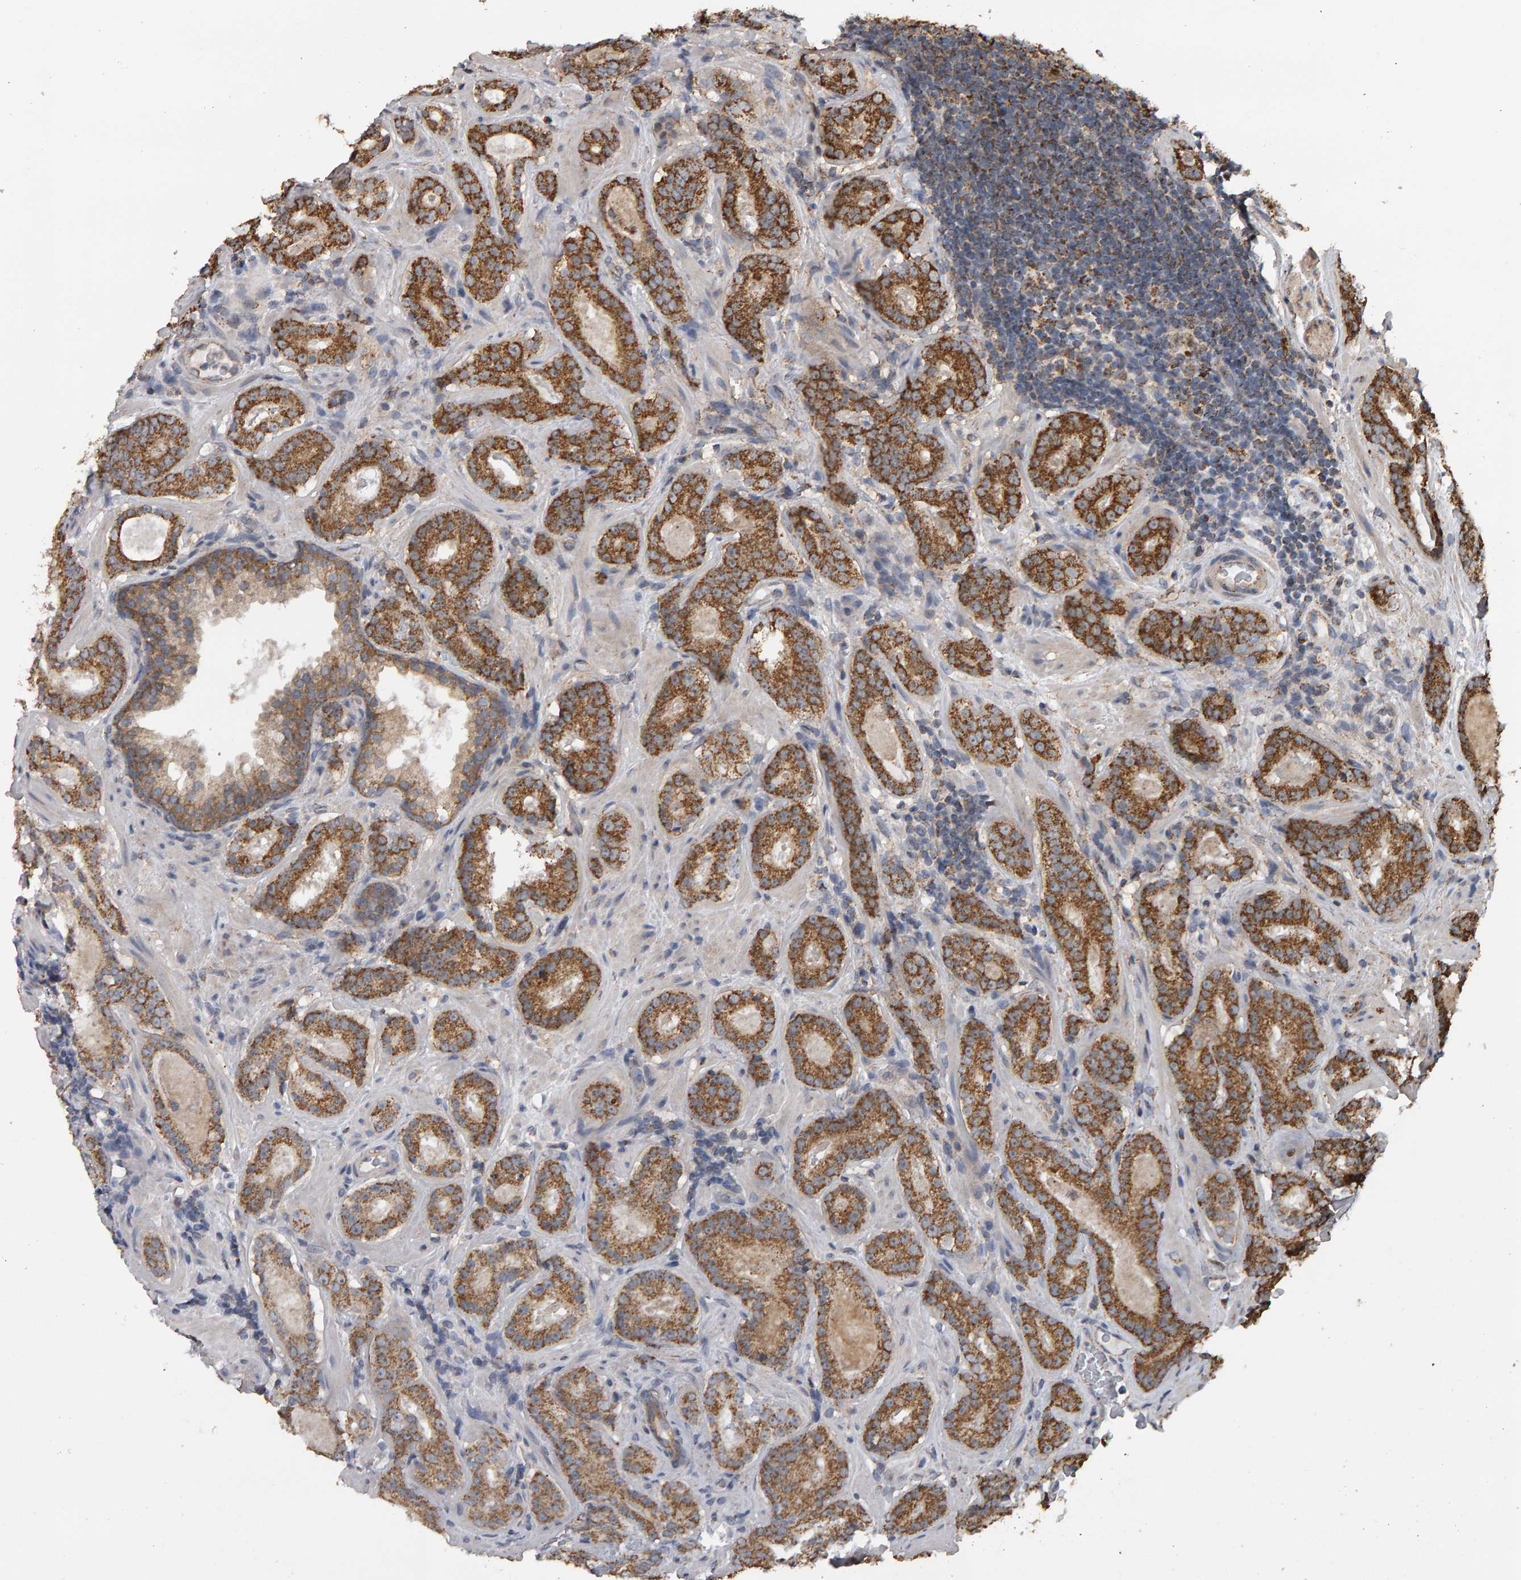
{"staining": {"intensity": "moderate", "quantity": ">75%", "location": "cytoplasmic/membranous"}, "tissue": "prostate cancer", "cell_type": "Tumor cells", "image_type": "cancer", "snomed": [{"axis": "morphology", "description": "Adenocarcinoma, Low grade"}, {"axis": "topography", "description": "Prostate"}], "caption": "Immunohistochemistry (IHC) (DAB (3,3'-diaminobenzidine)) staining of prostate cancer (low-grade adenocarcinoma) shows moderate cytoplasmic/membranous protein positivity in approximately >75% of tumor cells.", "gene": "TOM1L1", "patient": {"sex": "male", "age": 69}}